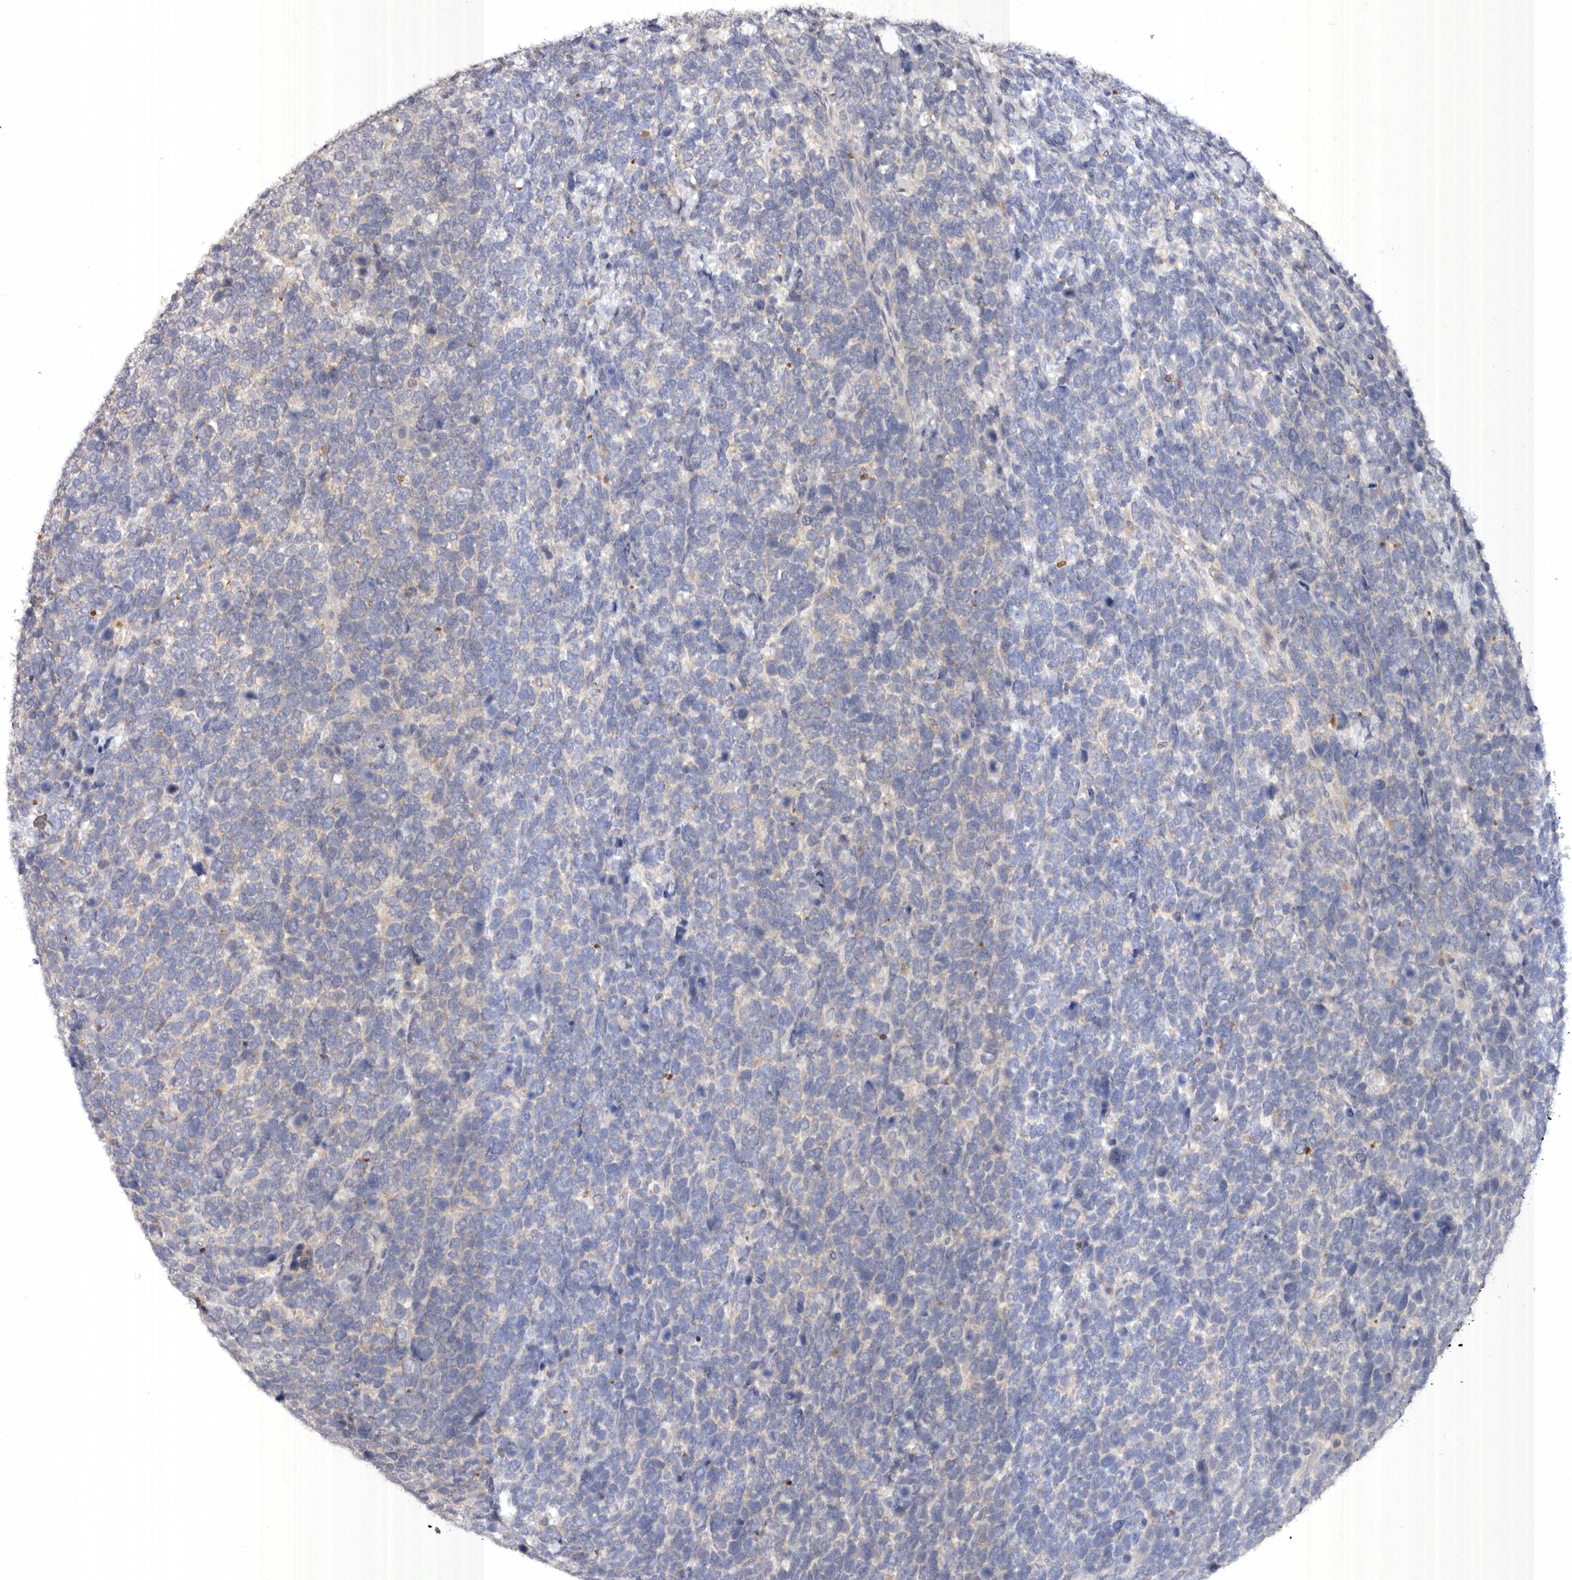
{"staining": {"intensity": "negative", "quantity": "none", "location": "none"}, "tissue": "urothelial cancer", "cell_type": "Tumor cells", "image_type": "cancer", "snomed": [{"axis": "morphology", "description": "Urothelial carcinoma, High grade"}, {"axis": "topography", "description": "Urinary bladder"}], "caption": "This is an immunohistochemistry photomicrograph of urothelial cancer. There is no positivity in tumor cells.", "gene": "EDEM1", "patient": {"sex": "female", "age": 80}}